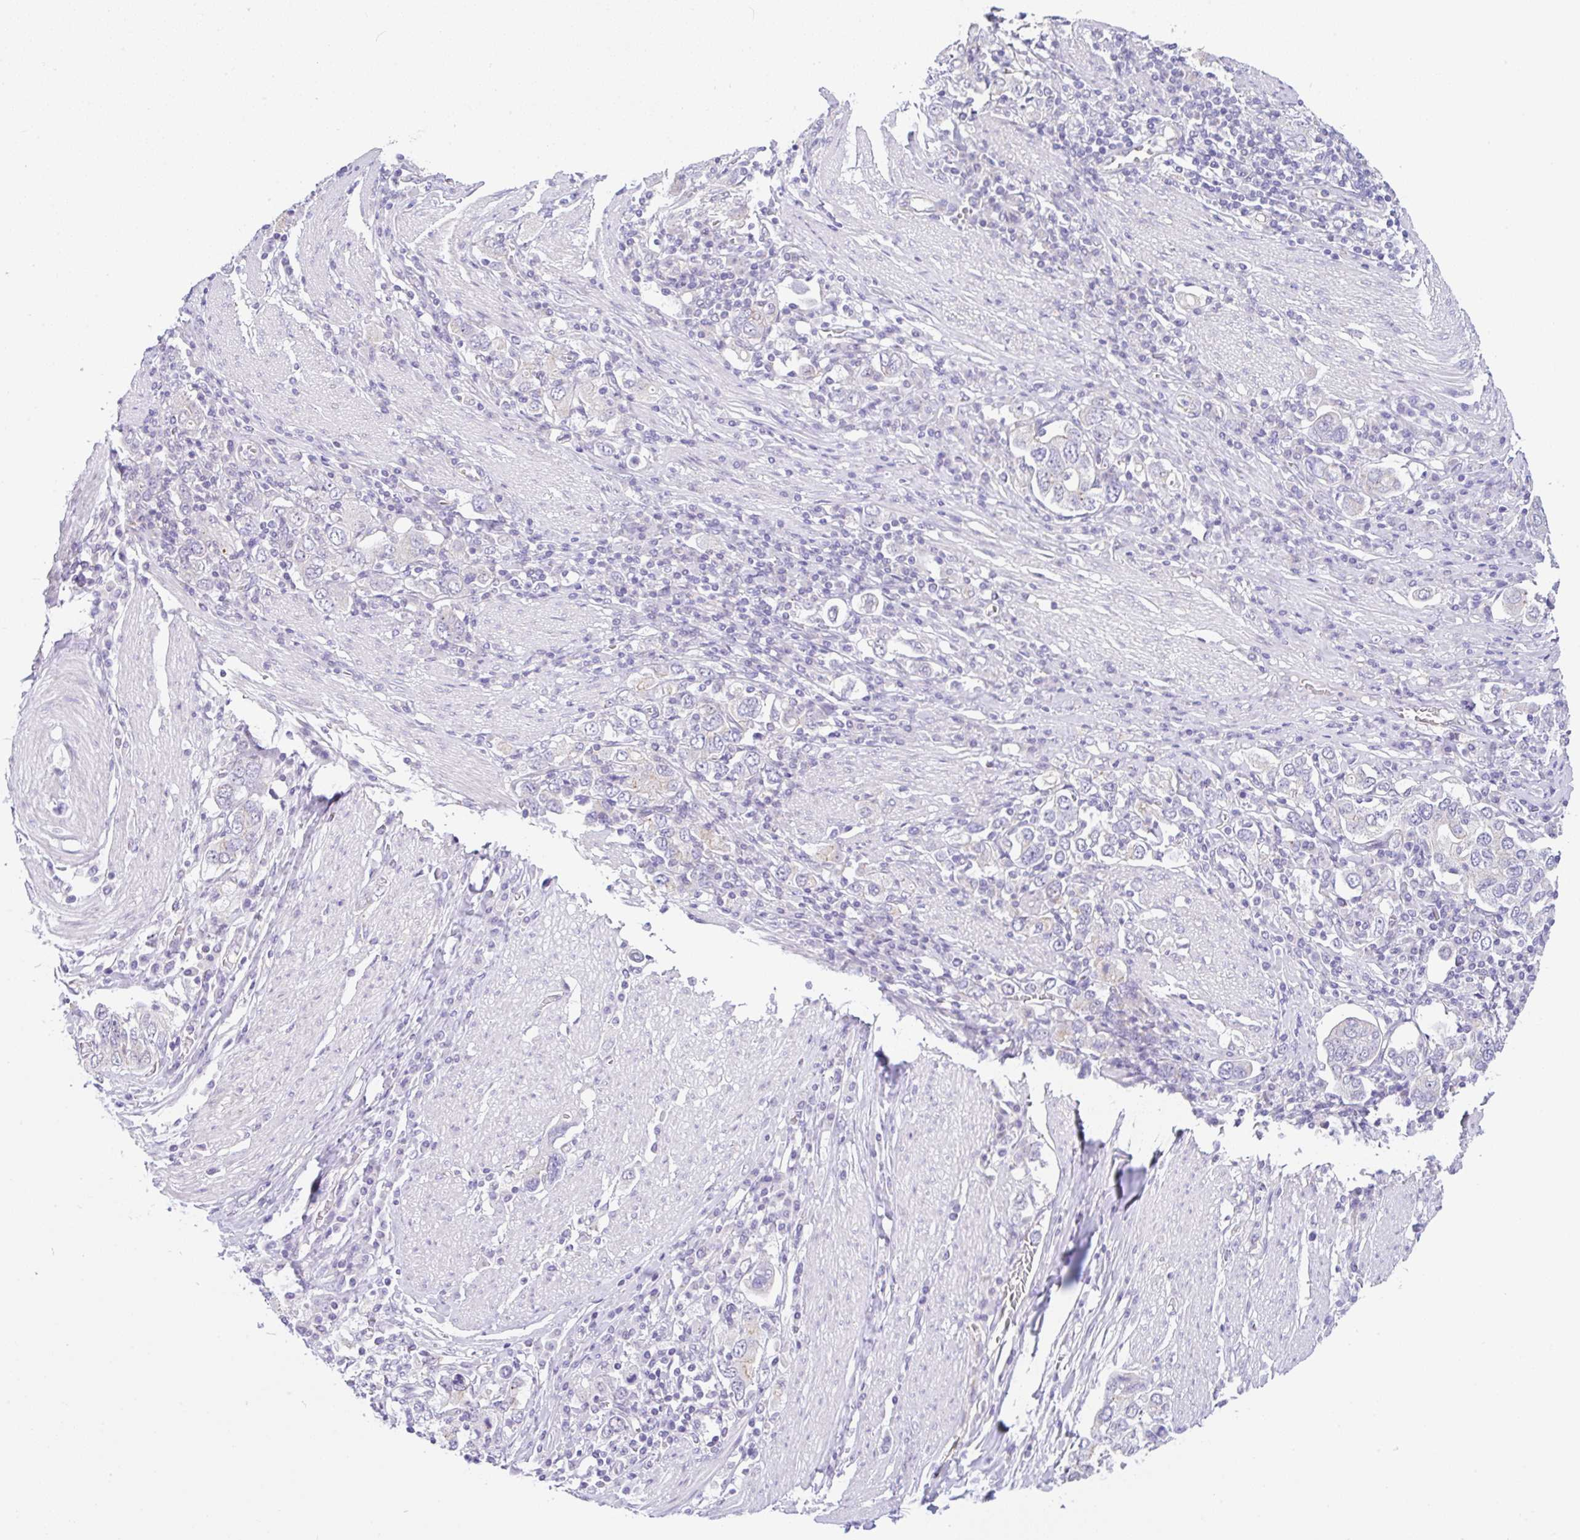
{"staining": {"intensity": "negative", "quantity": "none", "location": "none"}, "tissue": "stomach cancer", "cell_type": "Tumor cells", "image_type": "cancer", "snomed": [{"axis": "morphology", "description": "Adenocarcinoma, NOS"}, {"axis": "topography", "description": "Stomach, upper"}, {"axis": "topography", "description": "Stomach"}], "caption": "Tumor cells are negative for protein expression in human adenocarcinoma (stomach).", "gene": "CGNL1", "patient": {"sex": "male", "age": 62}}